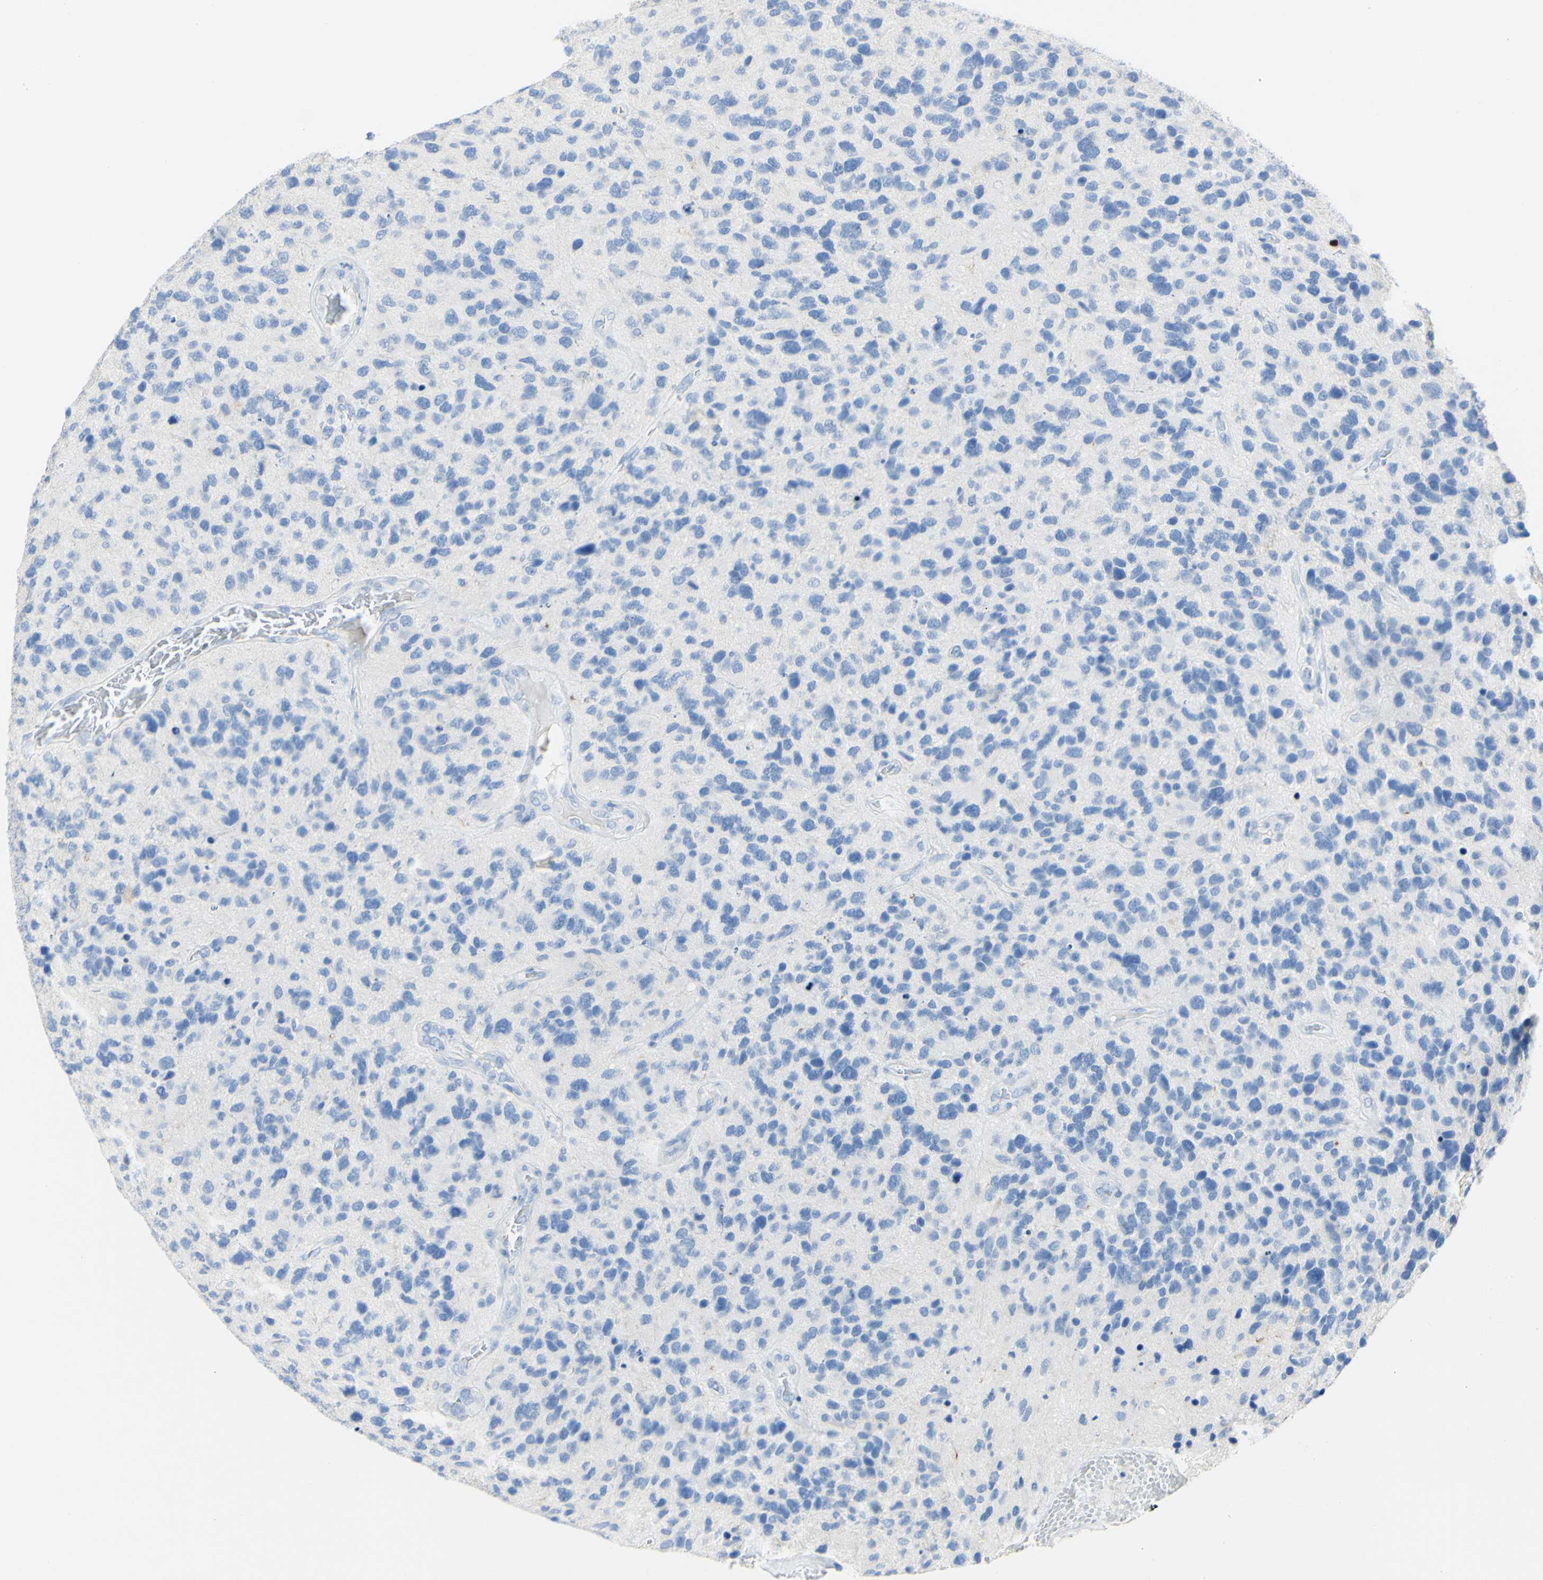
{"staining": {"intensity": "negative", "quantity": "none", "location": "none"}, "tissue": "glioma", "cell_type": "Tumor cells", "image_type": "cancer", "snomed": [{"axis": "morphology", "description": "Glioma, malignant, High grade"}, {"axis": "topography", "description": "Brain"}], "caption": "Tumor cells are negative for protein expression in human glioma.", "gene": "DSC2", "patient": {"sex": "female", "age": 58}}